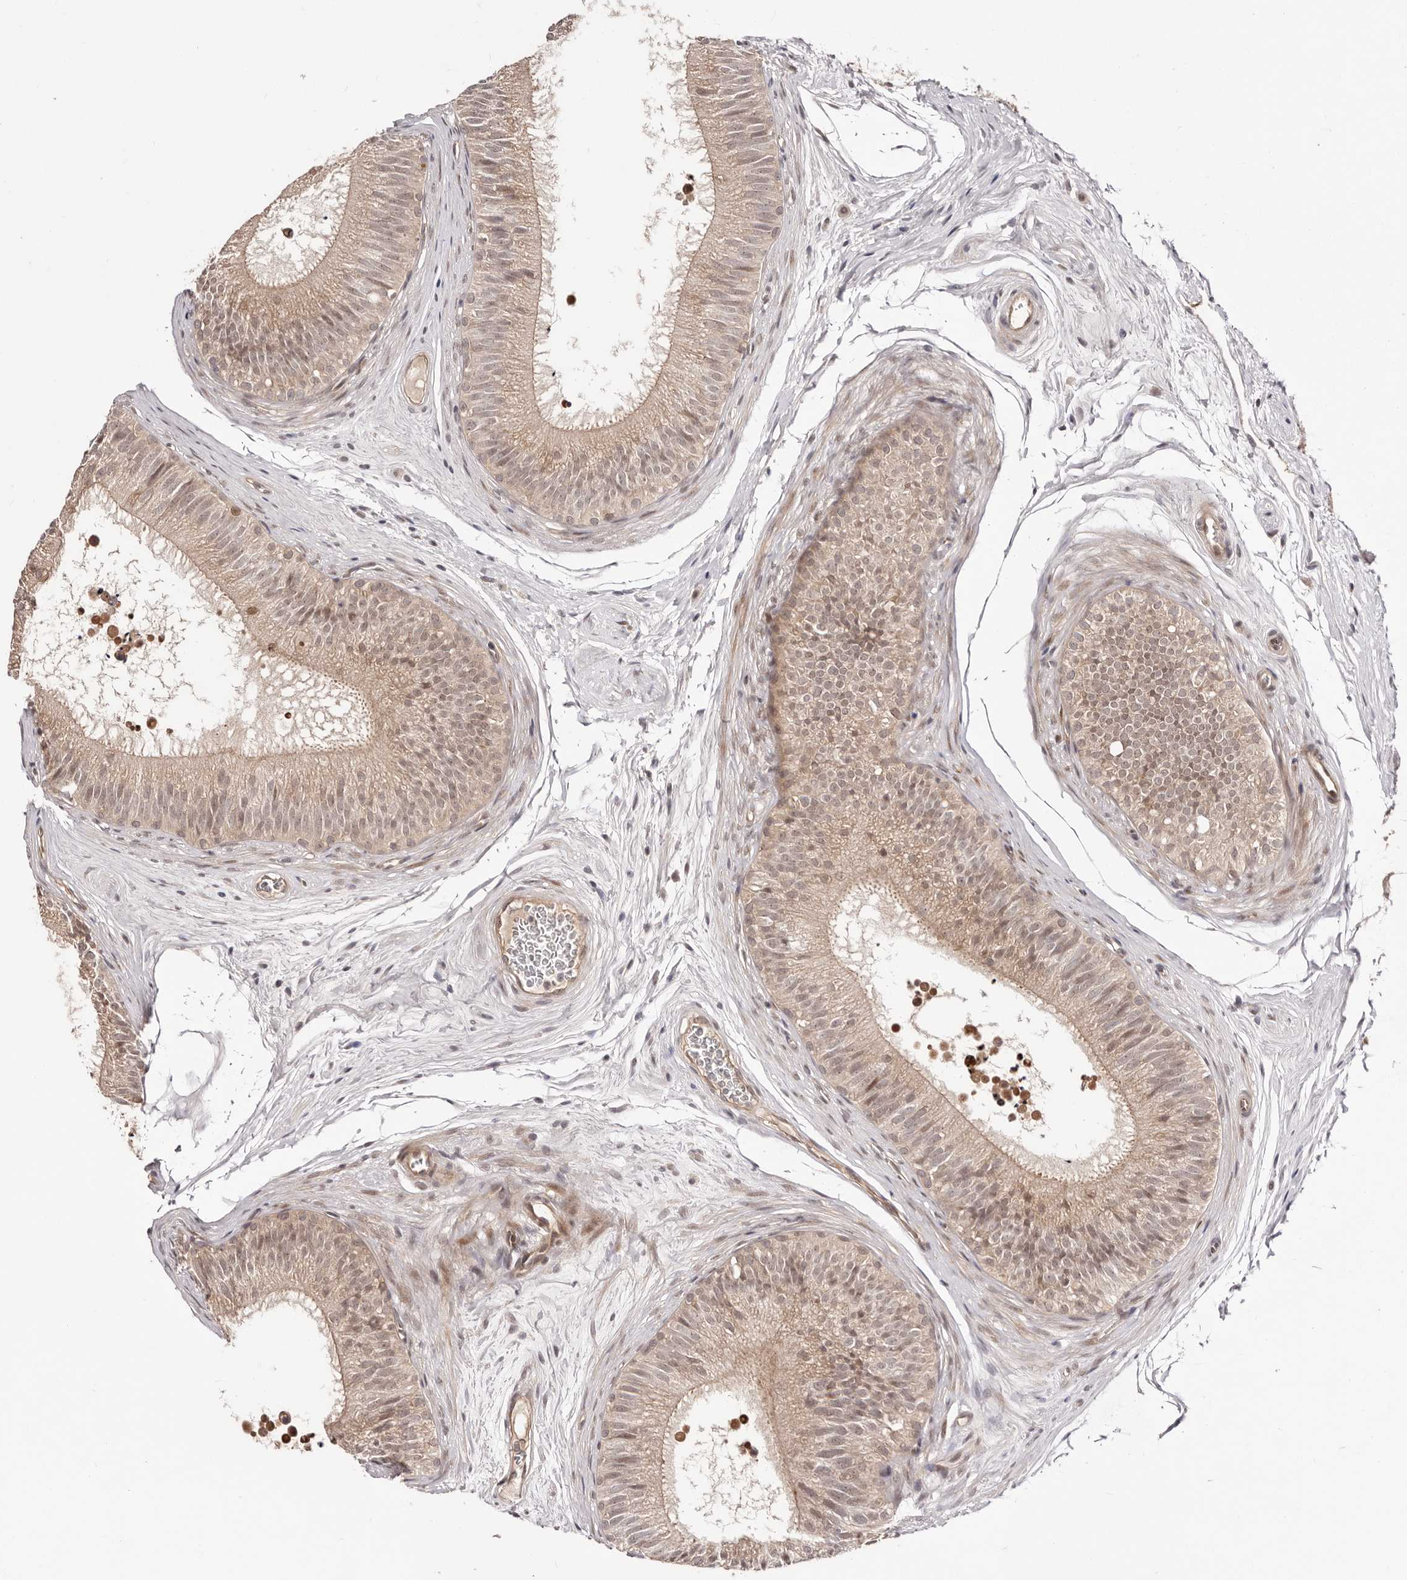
{"staining": {"intensity": "weak", "quantity": ">75%", "location": "cytoplasmic/membranous,nuclear"}, "tissue": "epididymis", "cell_type": "Glandular cells", "image_type": "normal", "snomed": [{"axis": "morphology", "description": "Normal tissue, NOS"}, {"axis": "topography", "description": "Epididymis"}], "caption": "This is a histology image of IHC staining of unremarkable epididymis, which shows weak staining in the cytoplasmic/membranous,nuclear of glandular cells.", "gene": "EGR3", "patient": {"sex": "male", "age": 29}}